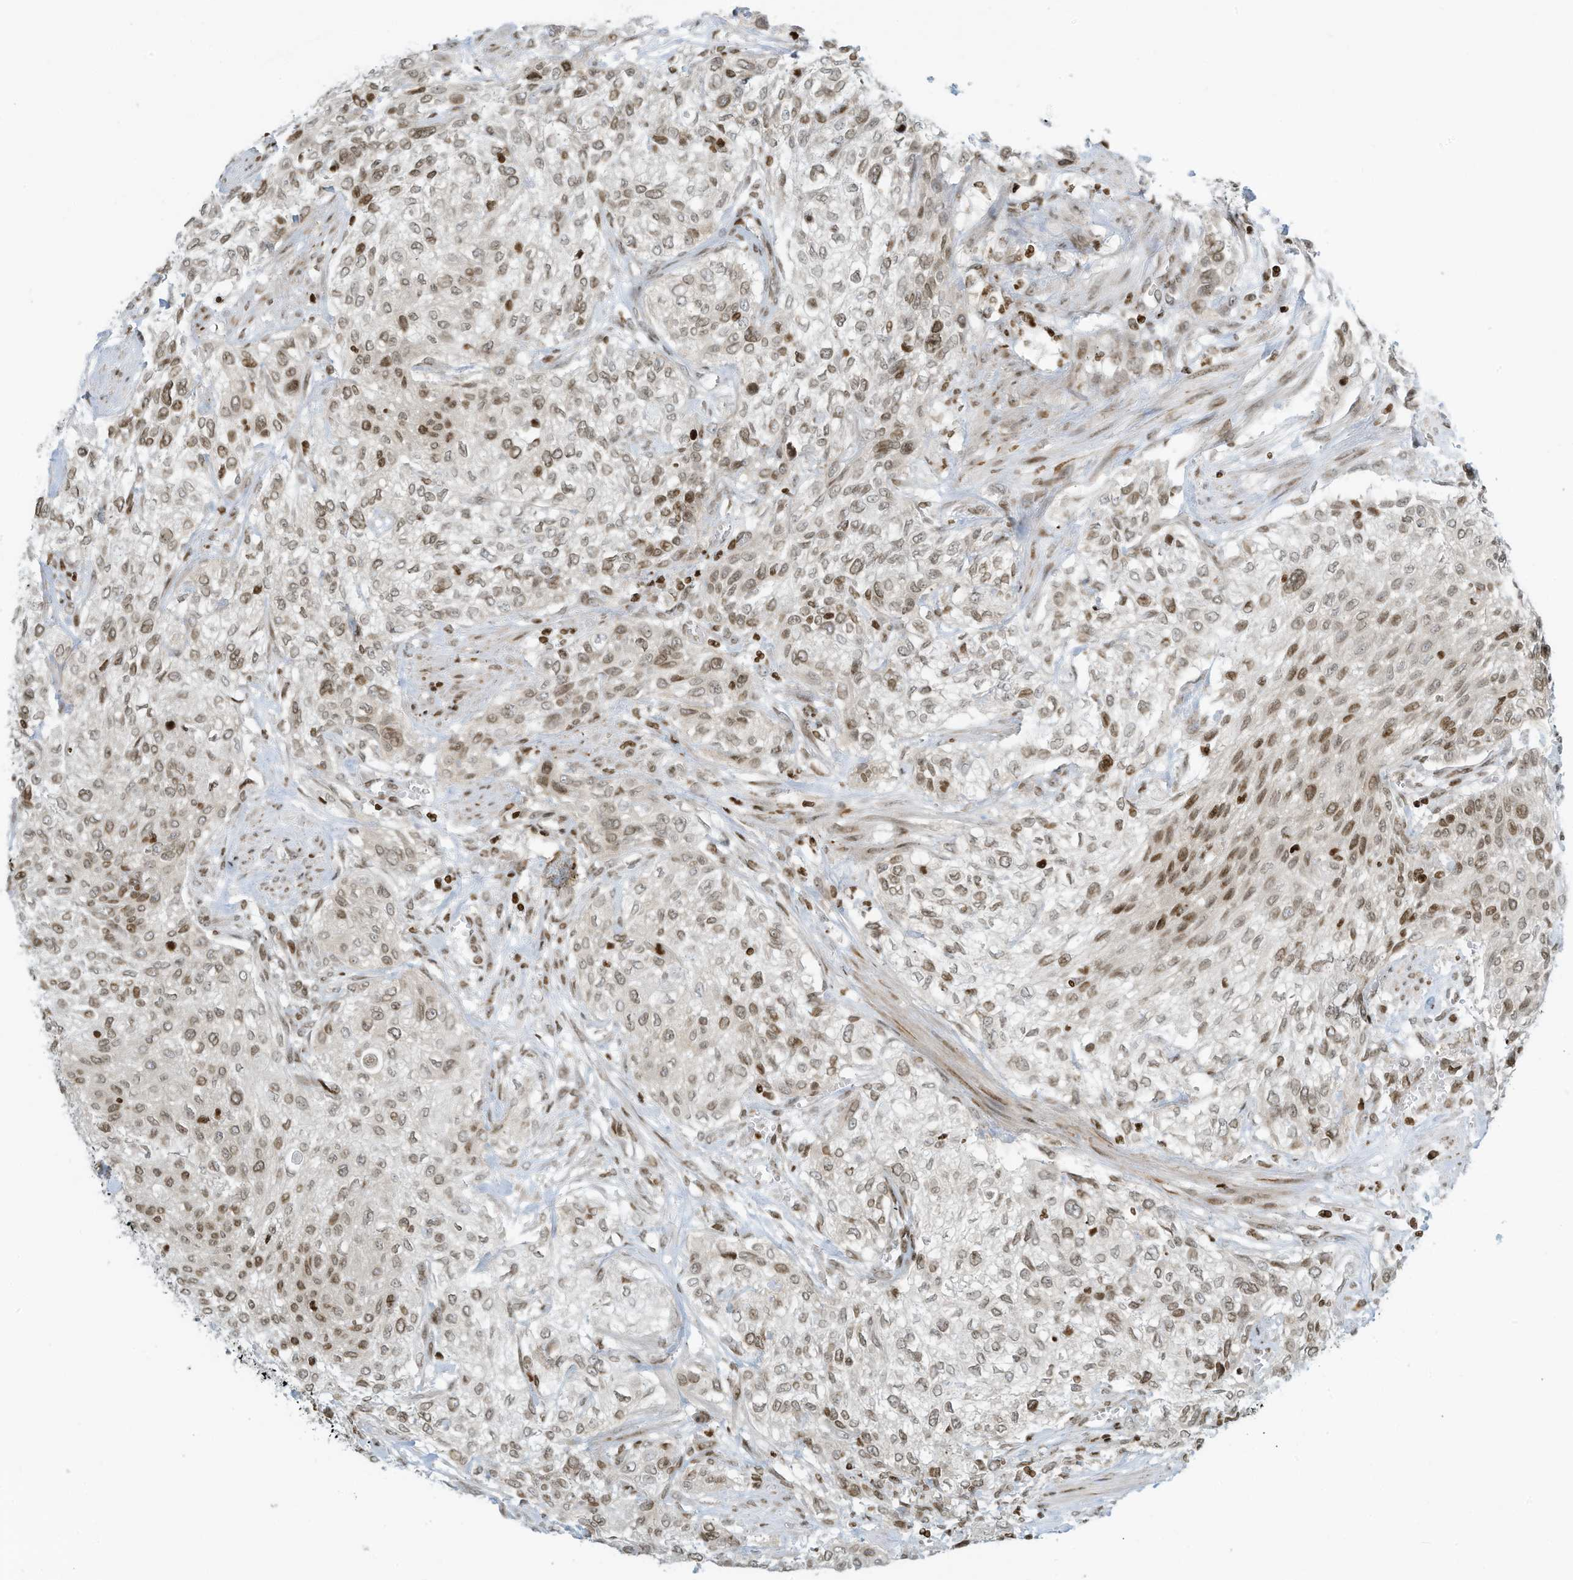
{"staining": {"intensity": "moderate", "quantity": "25%-75%", "location": "nuclear"}, "tissue": "urothelial cancer", "cell_type": "Tumor cells", "image_type": "cancer", "snomed": [{"axis": "morphology", "description": "Urothelial carcinoma, High grade"}, {"axis": "topography", "description": "Urinary bladder"}], "caption": "Immunohistochemistry (IHC) staining of urothelial cancer, which displays medium levels of moderate nuclear staining in approximately 25%-75% of tumor cells indicating moderate nuclear protein positivity. The staining was performed using DAB (3,3'-diaminobenzidine) (brown) for protein detection and nuclei were counterstained in hematoxylin (blue).", "gene": "ADI1", "patient": {"sex": "male", "age": 35}}